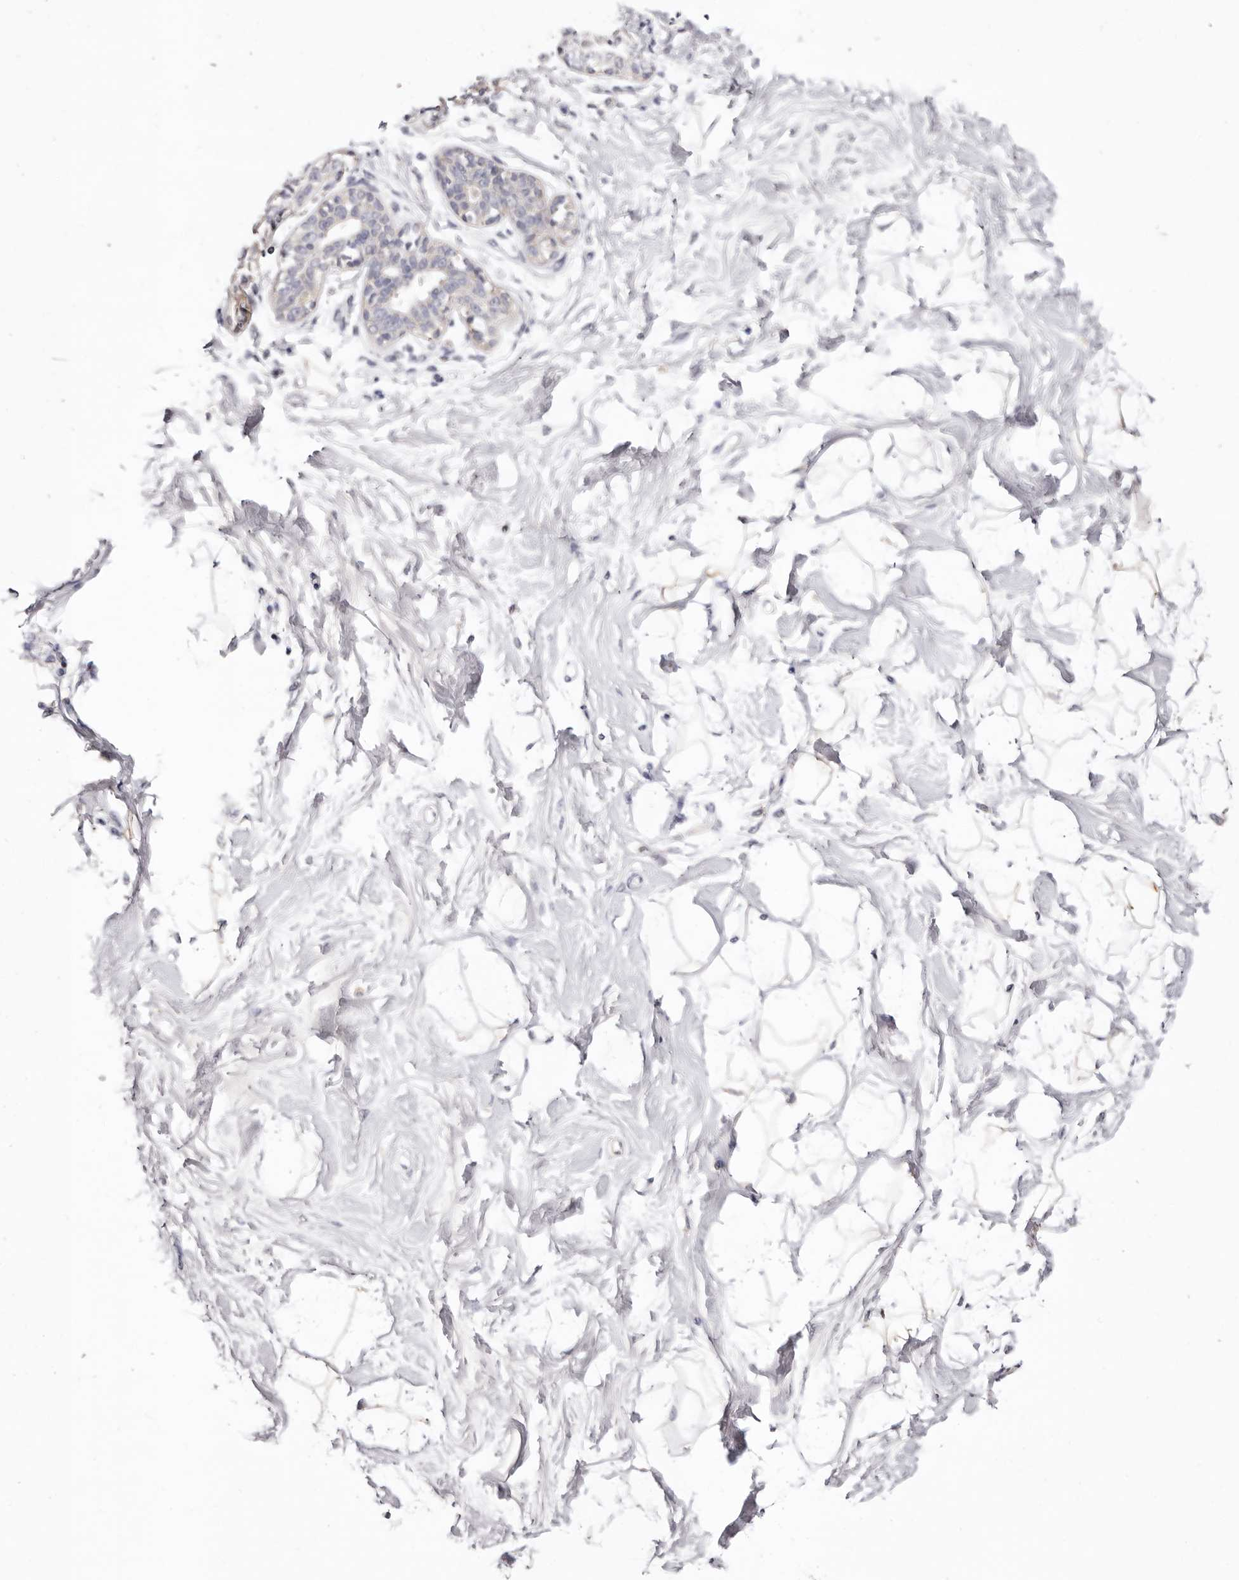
{"staining": {"intensity": "negative", "quantity": "none", "location": "none"}, "tissue": "breast", "cell_type": "Adipocytes", "image_type": "normal", "snomed": [{"axis": "morphology", "description": "Normal tissue, NOS"}, {"axis": "topography", "description": "Breast"}], "caption": "Histopathology image shows no protein expression in adipocytes of benign breast. (DAB (3,3'-diaminobenzidine) immunohistochemistry, high magnification).", "gene": "LMLN", "patient": {"sex": "female", "age": 45}}